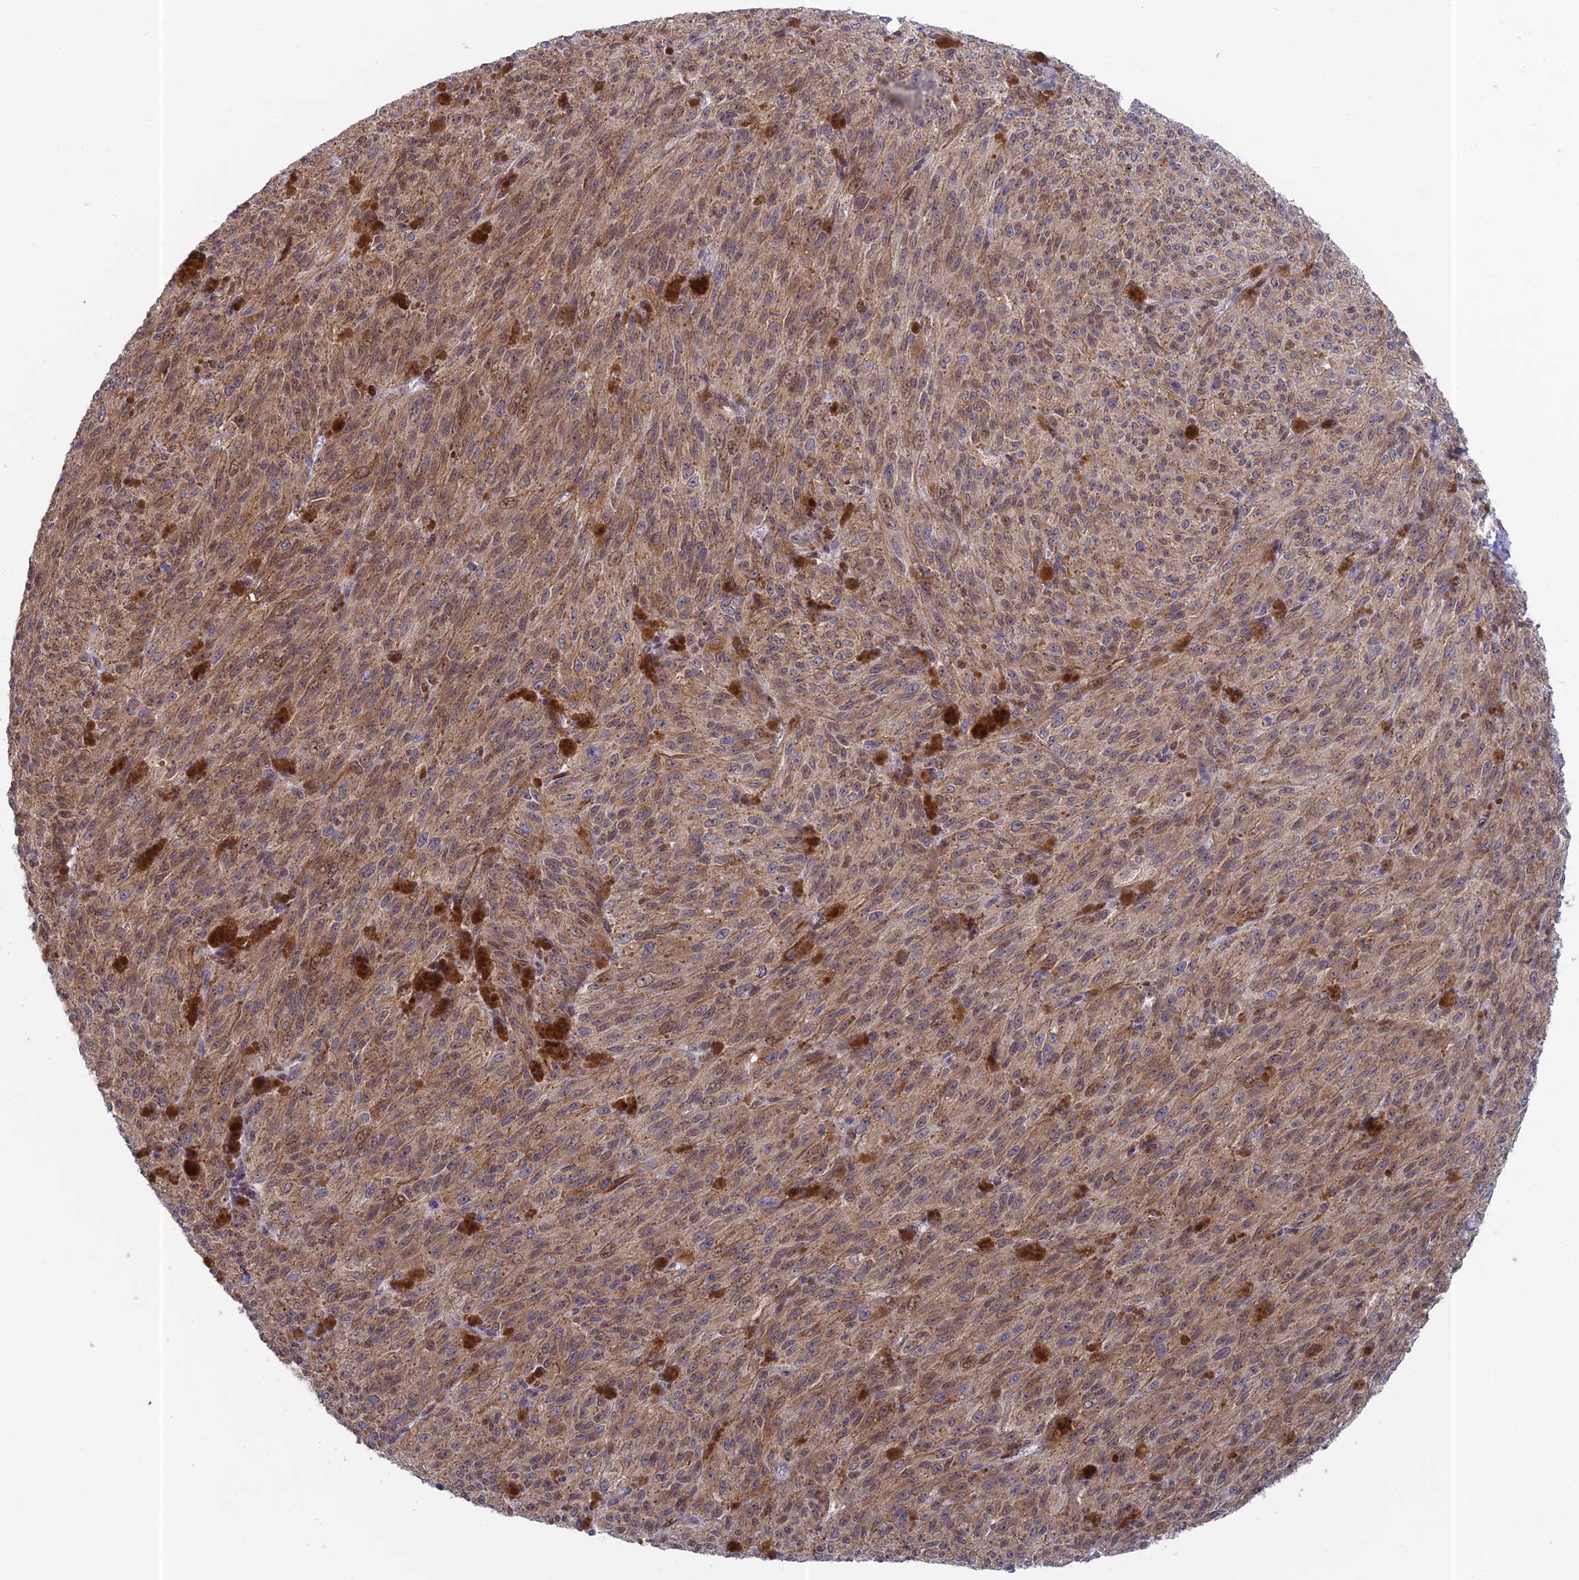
{"staining": {"intensity": "moderate", "quantity": ">75%", "location": "cytoplasmic/membranous"}, "tissue": "melanoma", "cell_type": "Tumor cells", "image_type": "cancer", "snomed": [{"axis": "morphology", "description": "Malignant melanoma, NOS"}, {"axis": "topography", "description": "Skin"}], "caption": "Brown immunohistochemical staining in malignant melanoma exhibits moderate cytoplasmic/membranous staining in about >75% of tumor cells.", "gene": "MRPL17", "patient": {"sex": "female", "age": 52}}